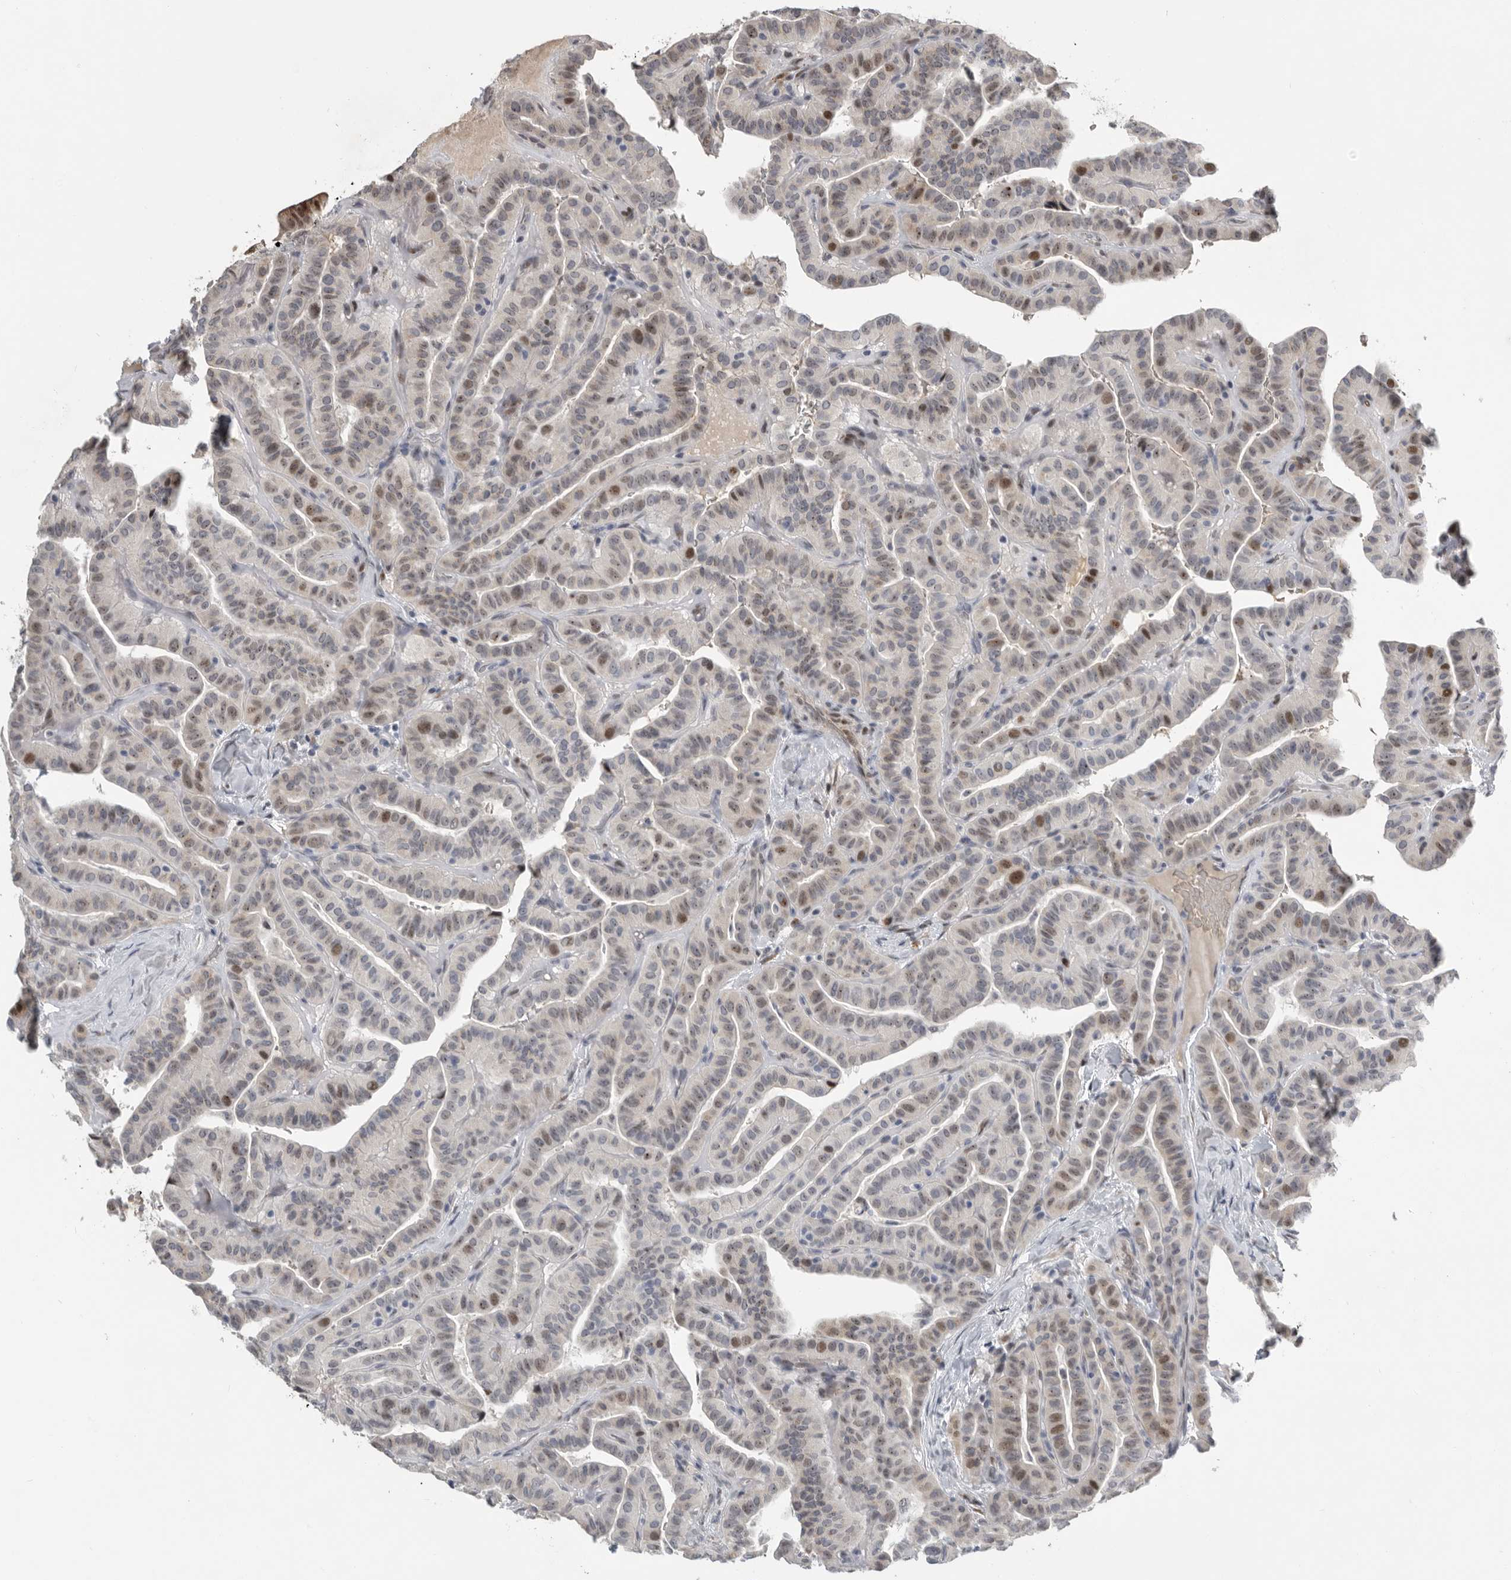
{"staining": {"intensity": "moderate", "quantity": "<25%", "location": "nuclear"}, "tissue": "thyroid cancer", "cell_type": "Tumor cells", "image_type": "cancer", "snomed": [{"axis": "morphology", "description": "Papillary adenocarcinoma, NOS"}, {"axis": "topography", "description": "Thyroid gland"}], "caption": "Immunohistochemical staining of human papillary adenocarcinoma (thyroid) exhibits low levels of moderate nuclear positivity in approximately <25% of tumor cells.", "gene": "PCMTD1", "patient": {"sex": "male", "age": 77}}